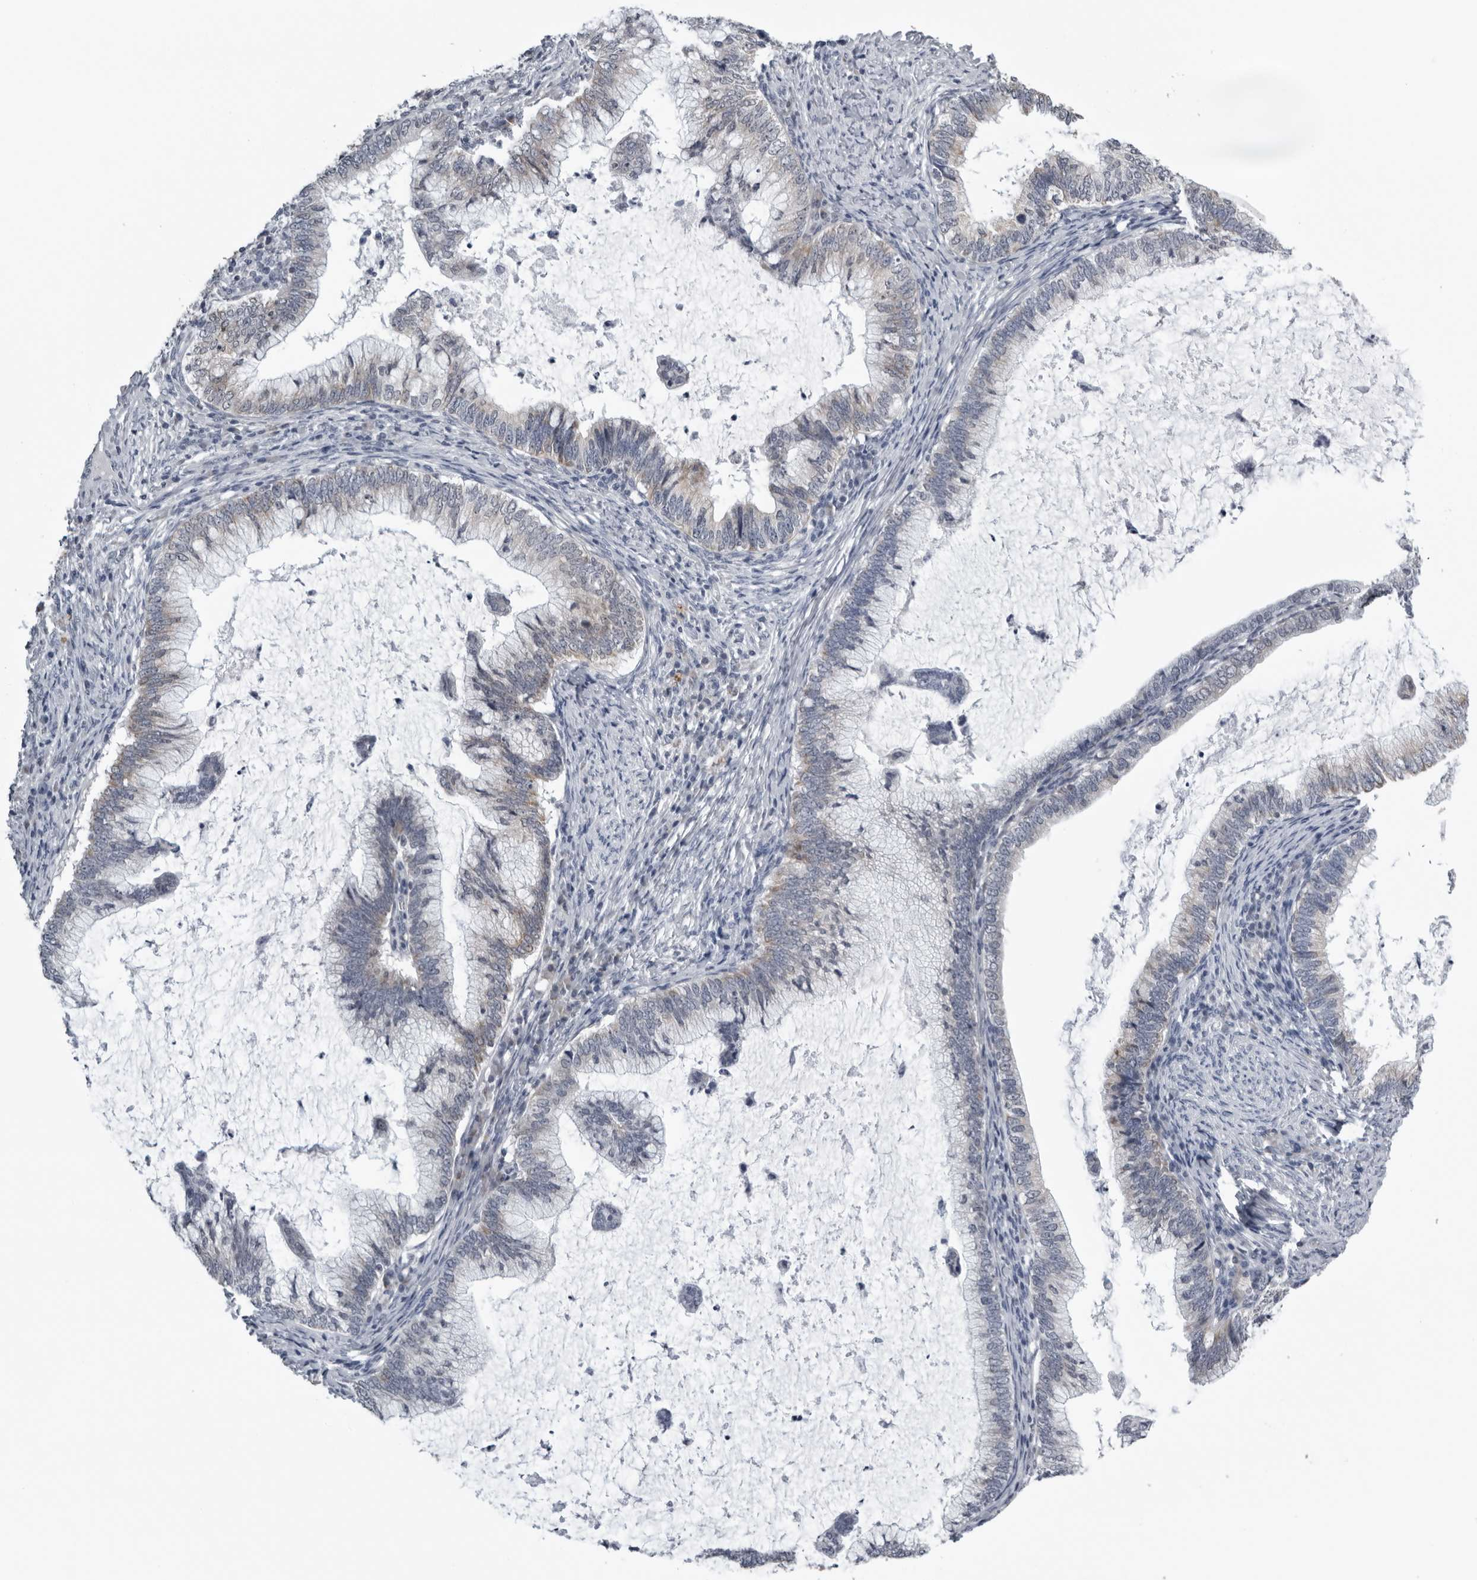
{"staining": {"intensity": "negative", "quantity": "none", "location": "none"}, "tissue": "cervical cancer", "cell_type": "Tumor cells", "image_type": "cancer", "snomed": [{"axis": "morphology", "description": "Adenocarcinoma, NOS"}, {"axis": "topography", "description": "Cervix"}], "caption": "There is no significant staining in tumor cells of cervical adenocarcinoma.", "gene": "CPT2", "patient": {"sex": "female", "age": 36}}